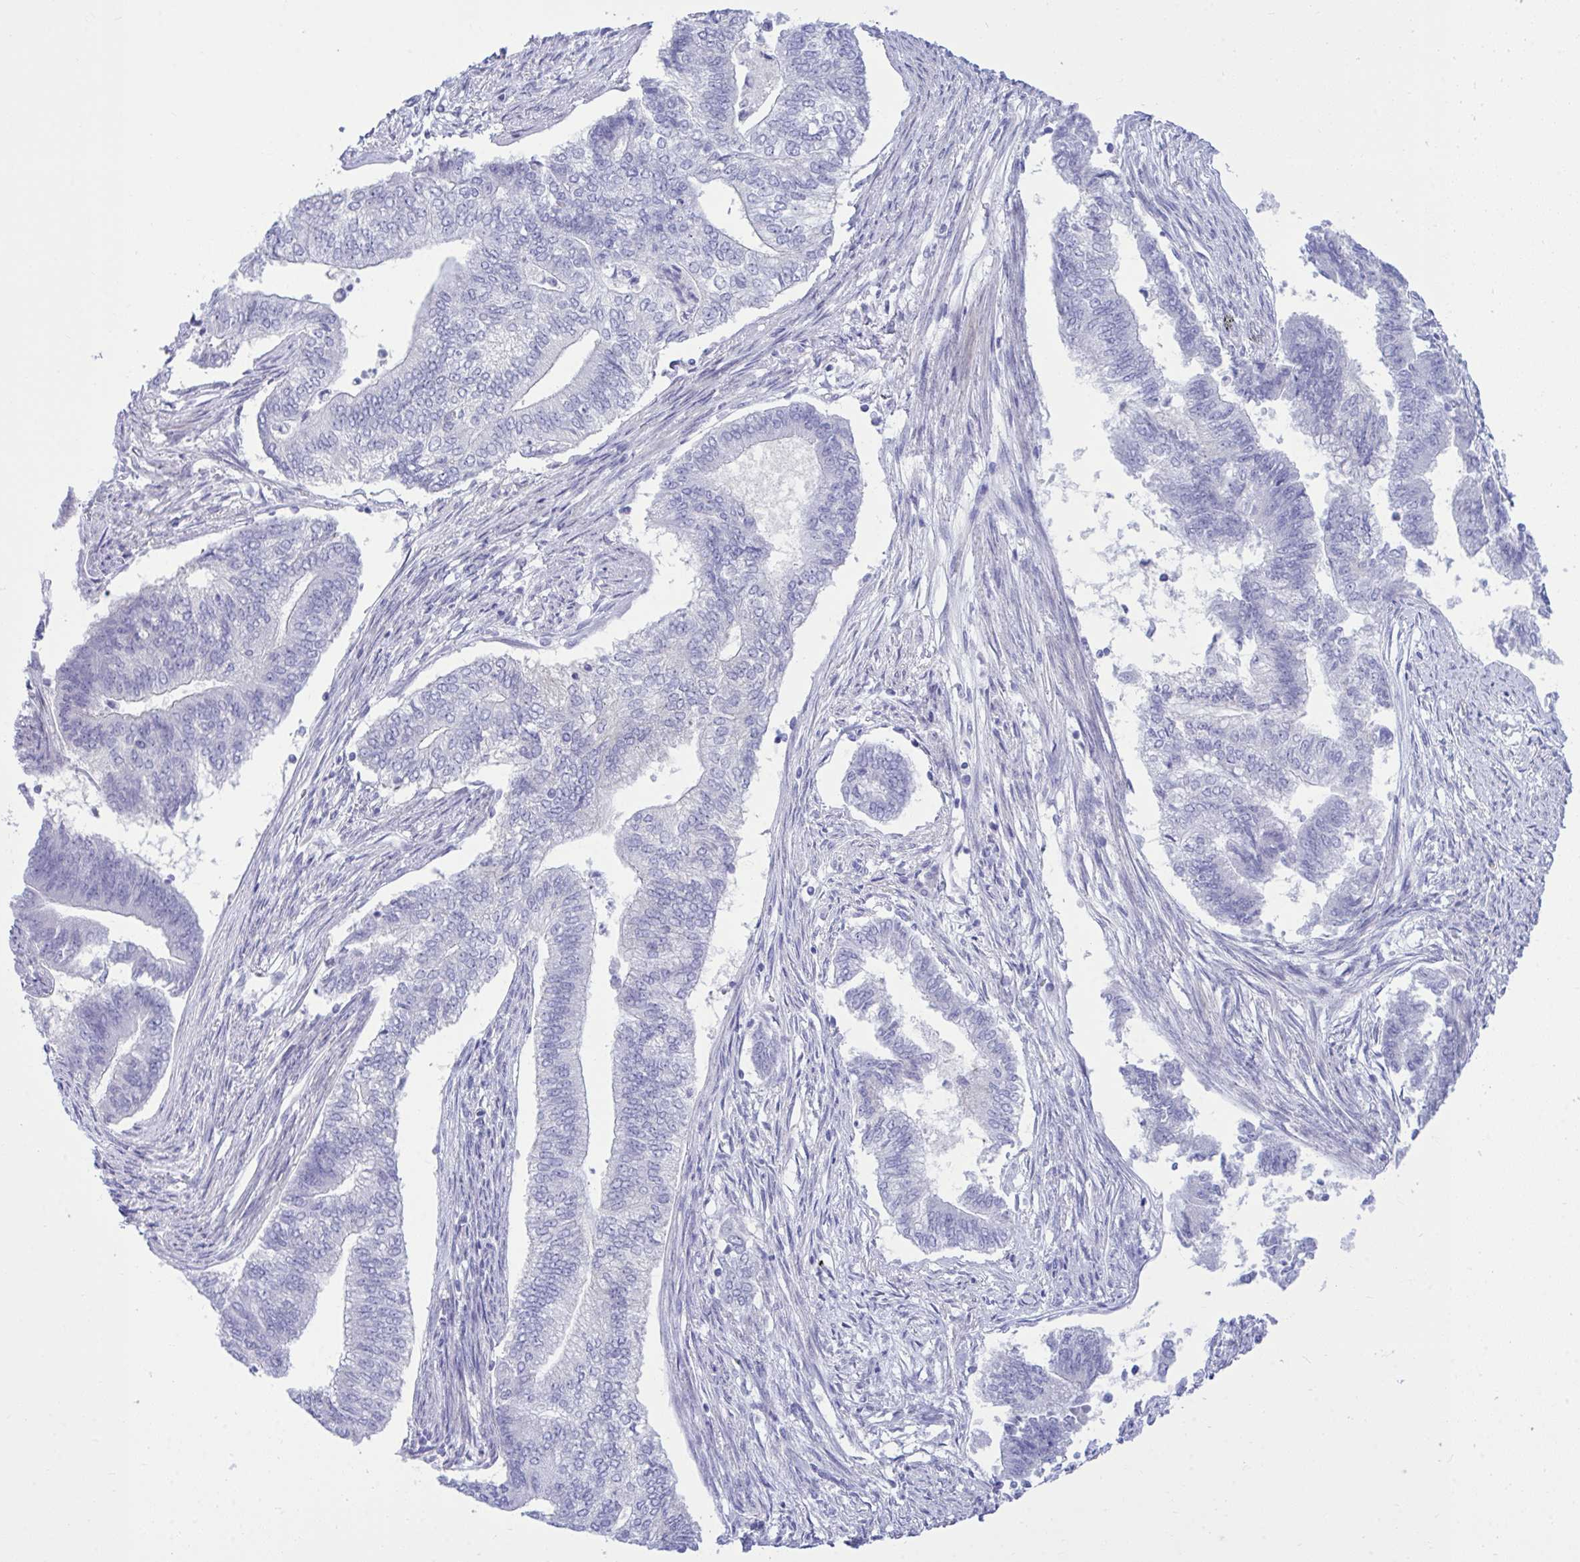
{"staining": {"intensity": "negative", "quantity": "none", "location": "none"}, "tissue": "endometrial cancer", "cell_type": "Tumor cells", "image_type": "cancer", "snomed": [{"axis": "morphology", "description": "Adenocarcinoma, NOS"}, {"axis": "topography", "description": "Endometrium"}], "caption": "The image displays no staining of tumor cells in adenocarcinoma (endometrial).", "gene": "MED9", "patient": {"sex": "female", "age": 65}}